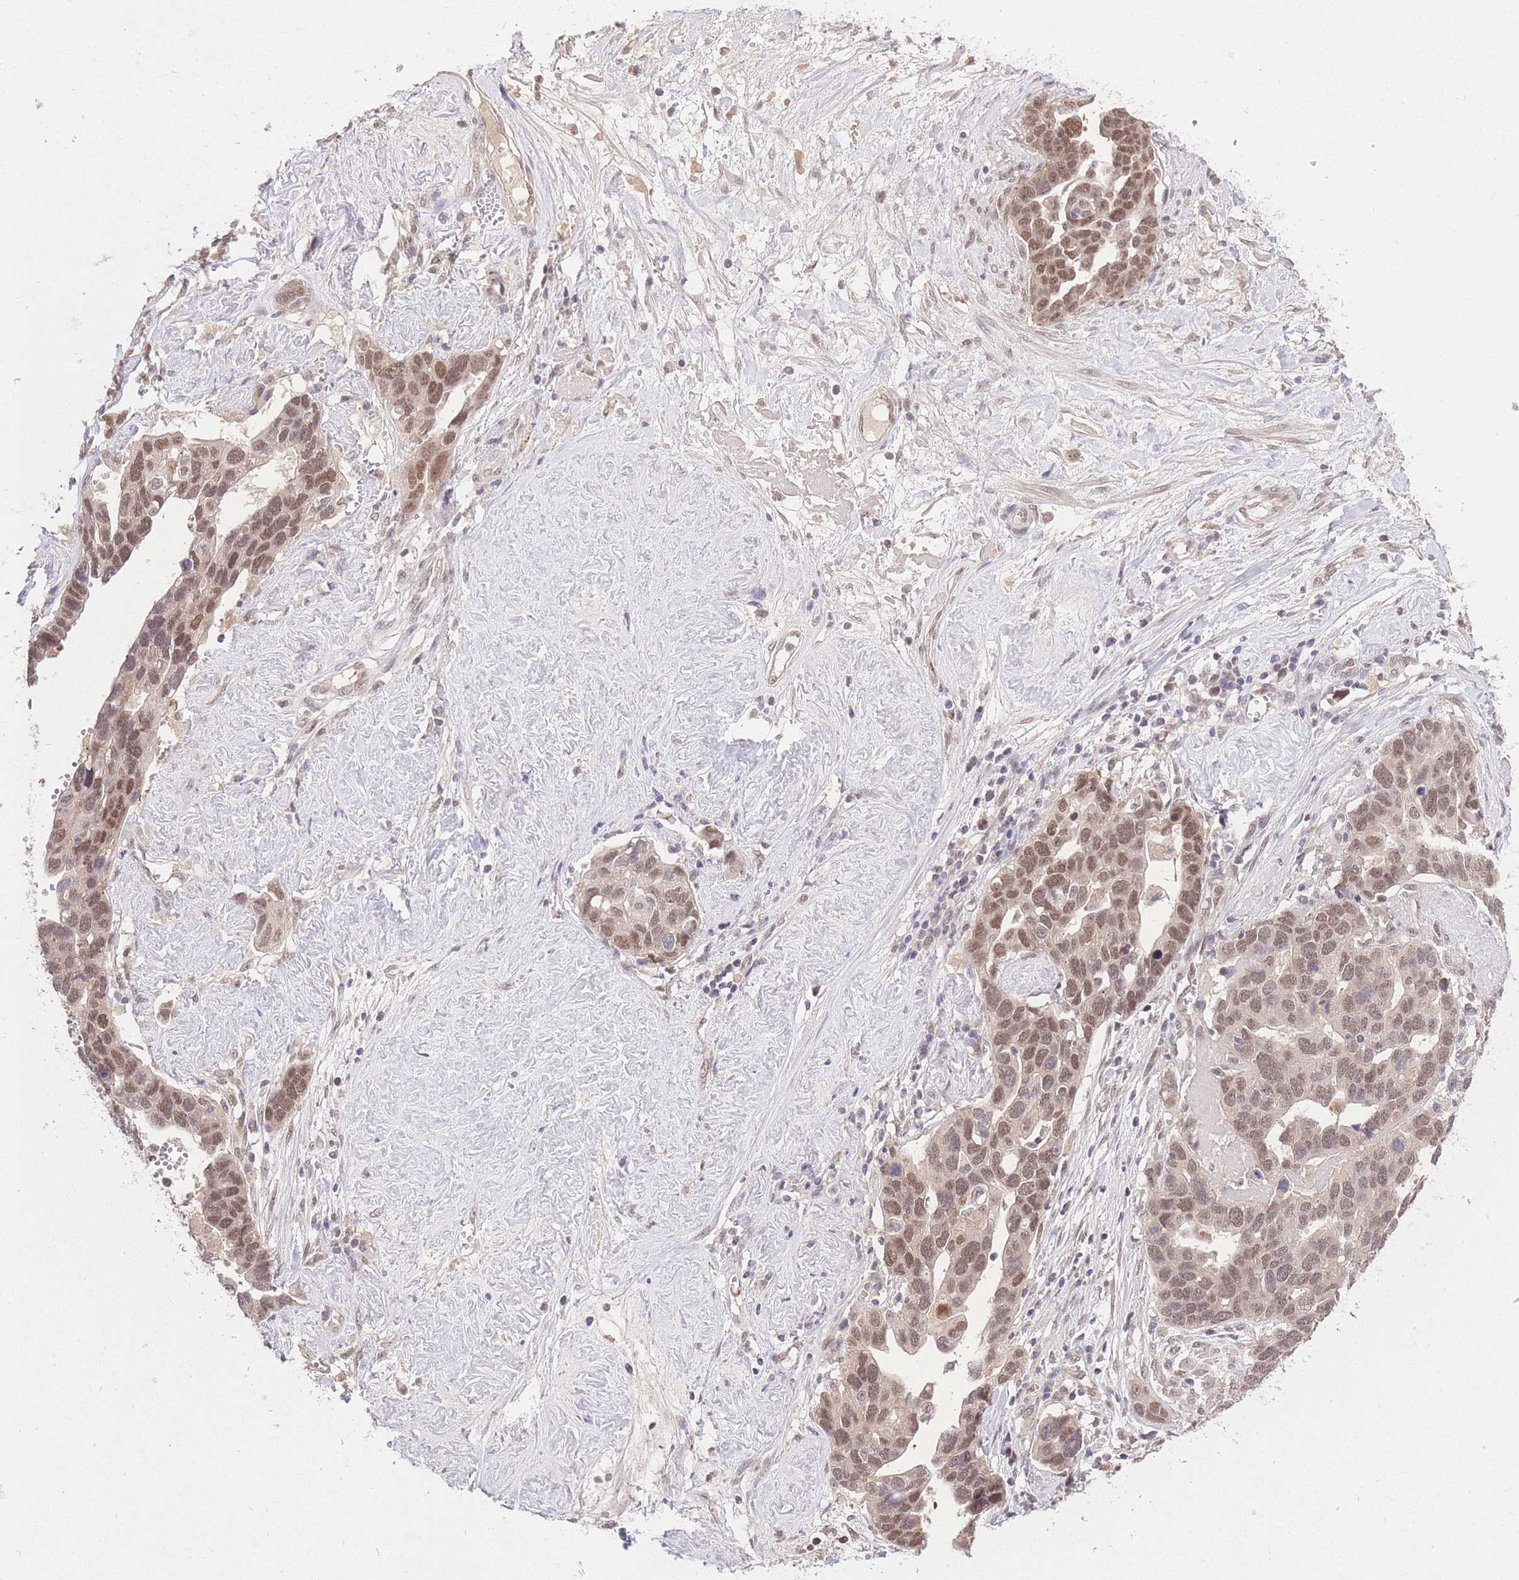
{"staining": {"intensity": "moderate", "quantity": ">75%", "location": "nuclear"}, "tissue": "ovarian cancer", "cell_type": "Tumor cells", "image_type": "cancer", "snomed": [{"axis": "morphology", "description": "Cystadenocarcinoma, serous, NOS"}, {"axis": "topography", "description": "Ovary"}], "caption": "This photomicrograph displays IHC staining of human ovarian cancer, with medium moderate nuclear expression in about >75% of tumor cells.", "gene": "UBXN7", "patient": {"sex": "female", "age": 54}}